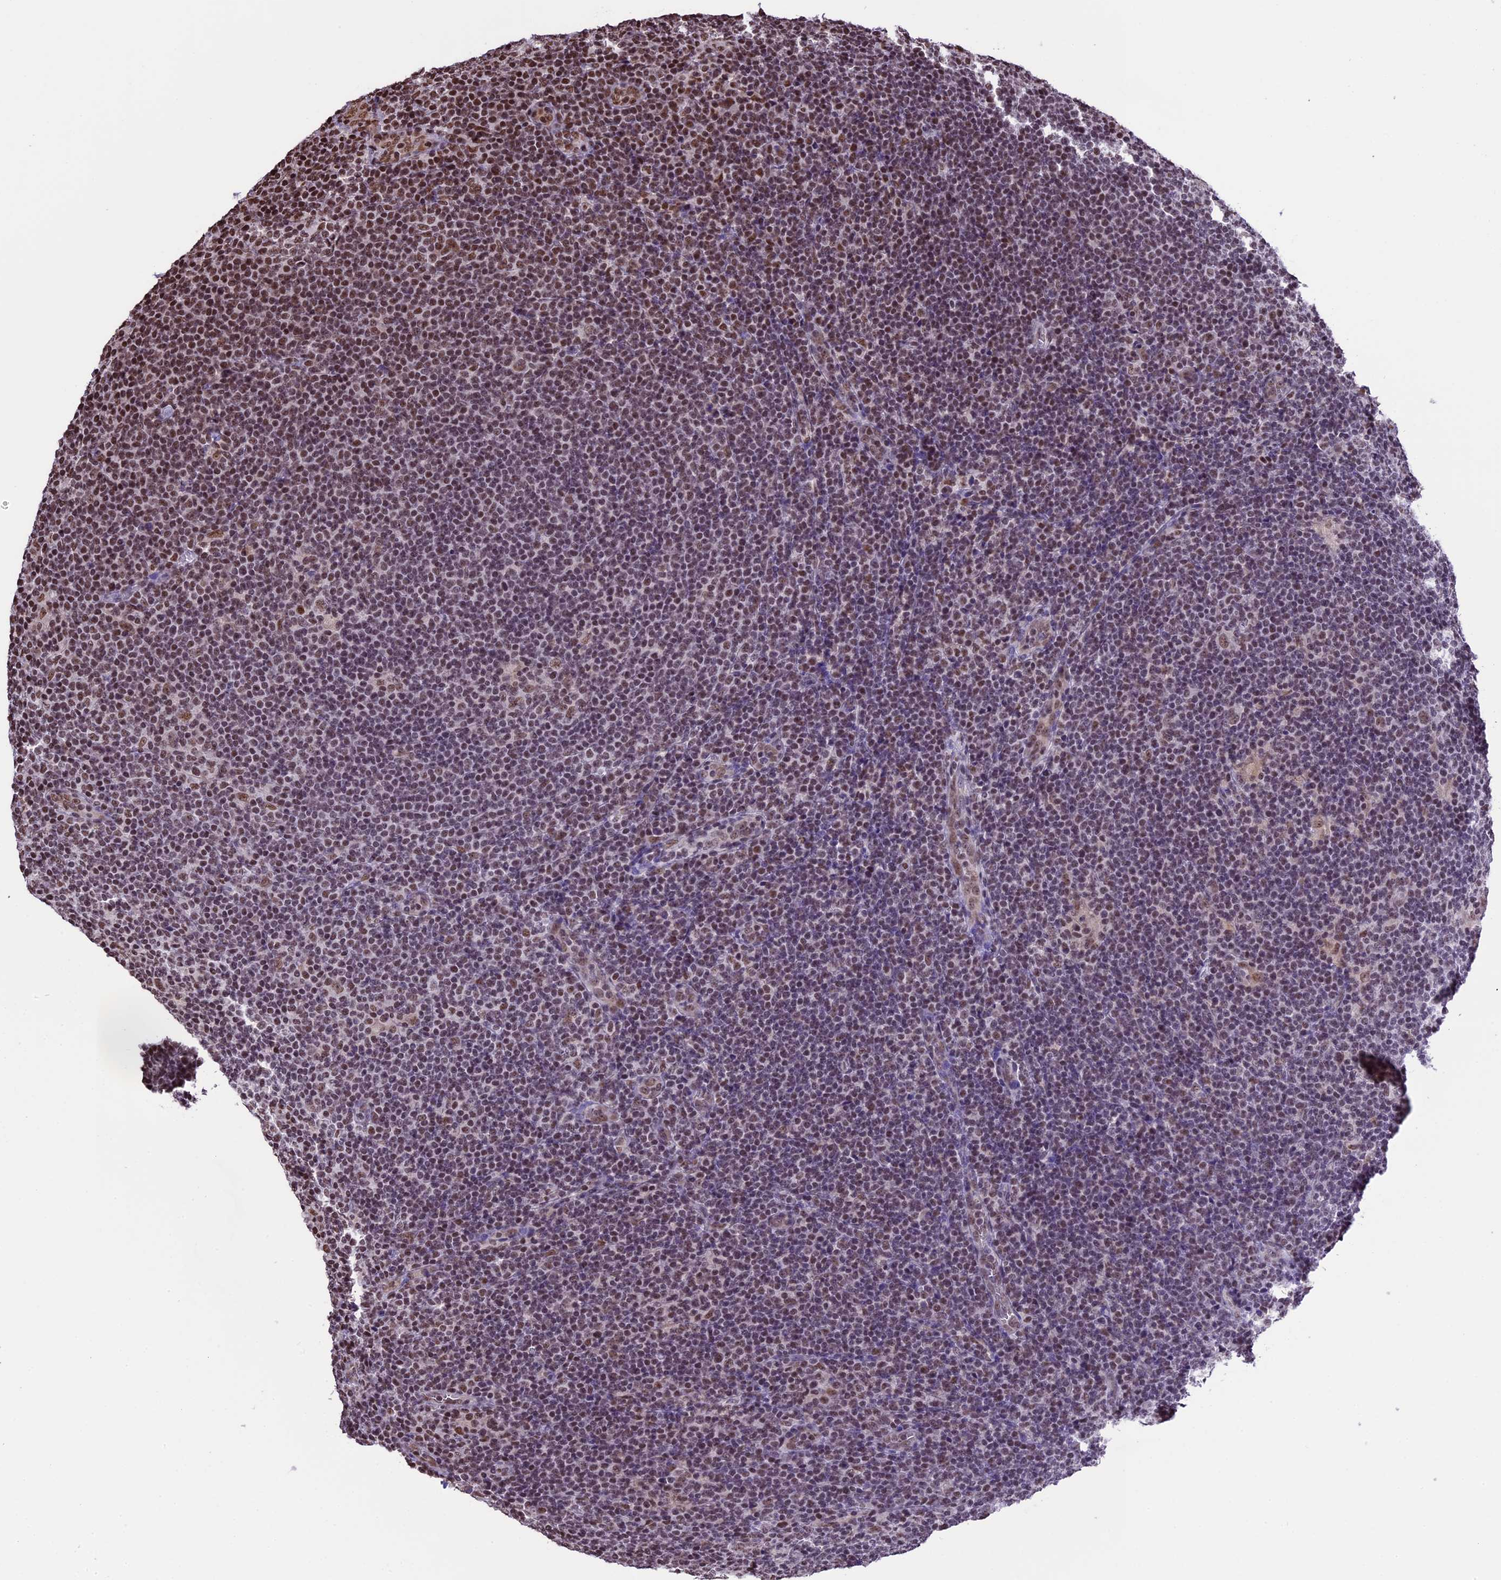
{"staining": {"intensity": "moderate", "quantity": ">75%", "location": "nuclear"}, "tissue": "lymphoma", "cell_type": "Tumor cells", "image_type": "cancer", "snomed": [{"axis": "morphology", "description": "Hodgkin's disease, NOS"}, {"axis": "topography", "description": "Lymph node"}], "caption": "Brown immunohistochemical staining in Hodgkin's disease exhibits moderate nuclear expression in approximately >75% of tumor cells.", "gene": "POLR3E", "patient": {"sex": "female", "age": 57}}